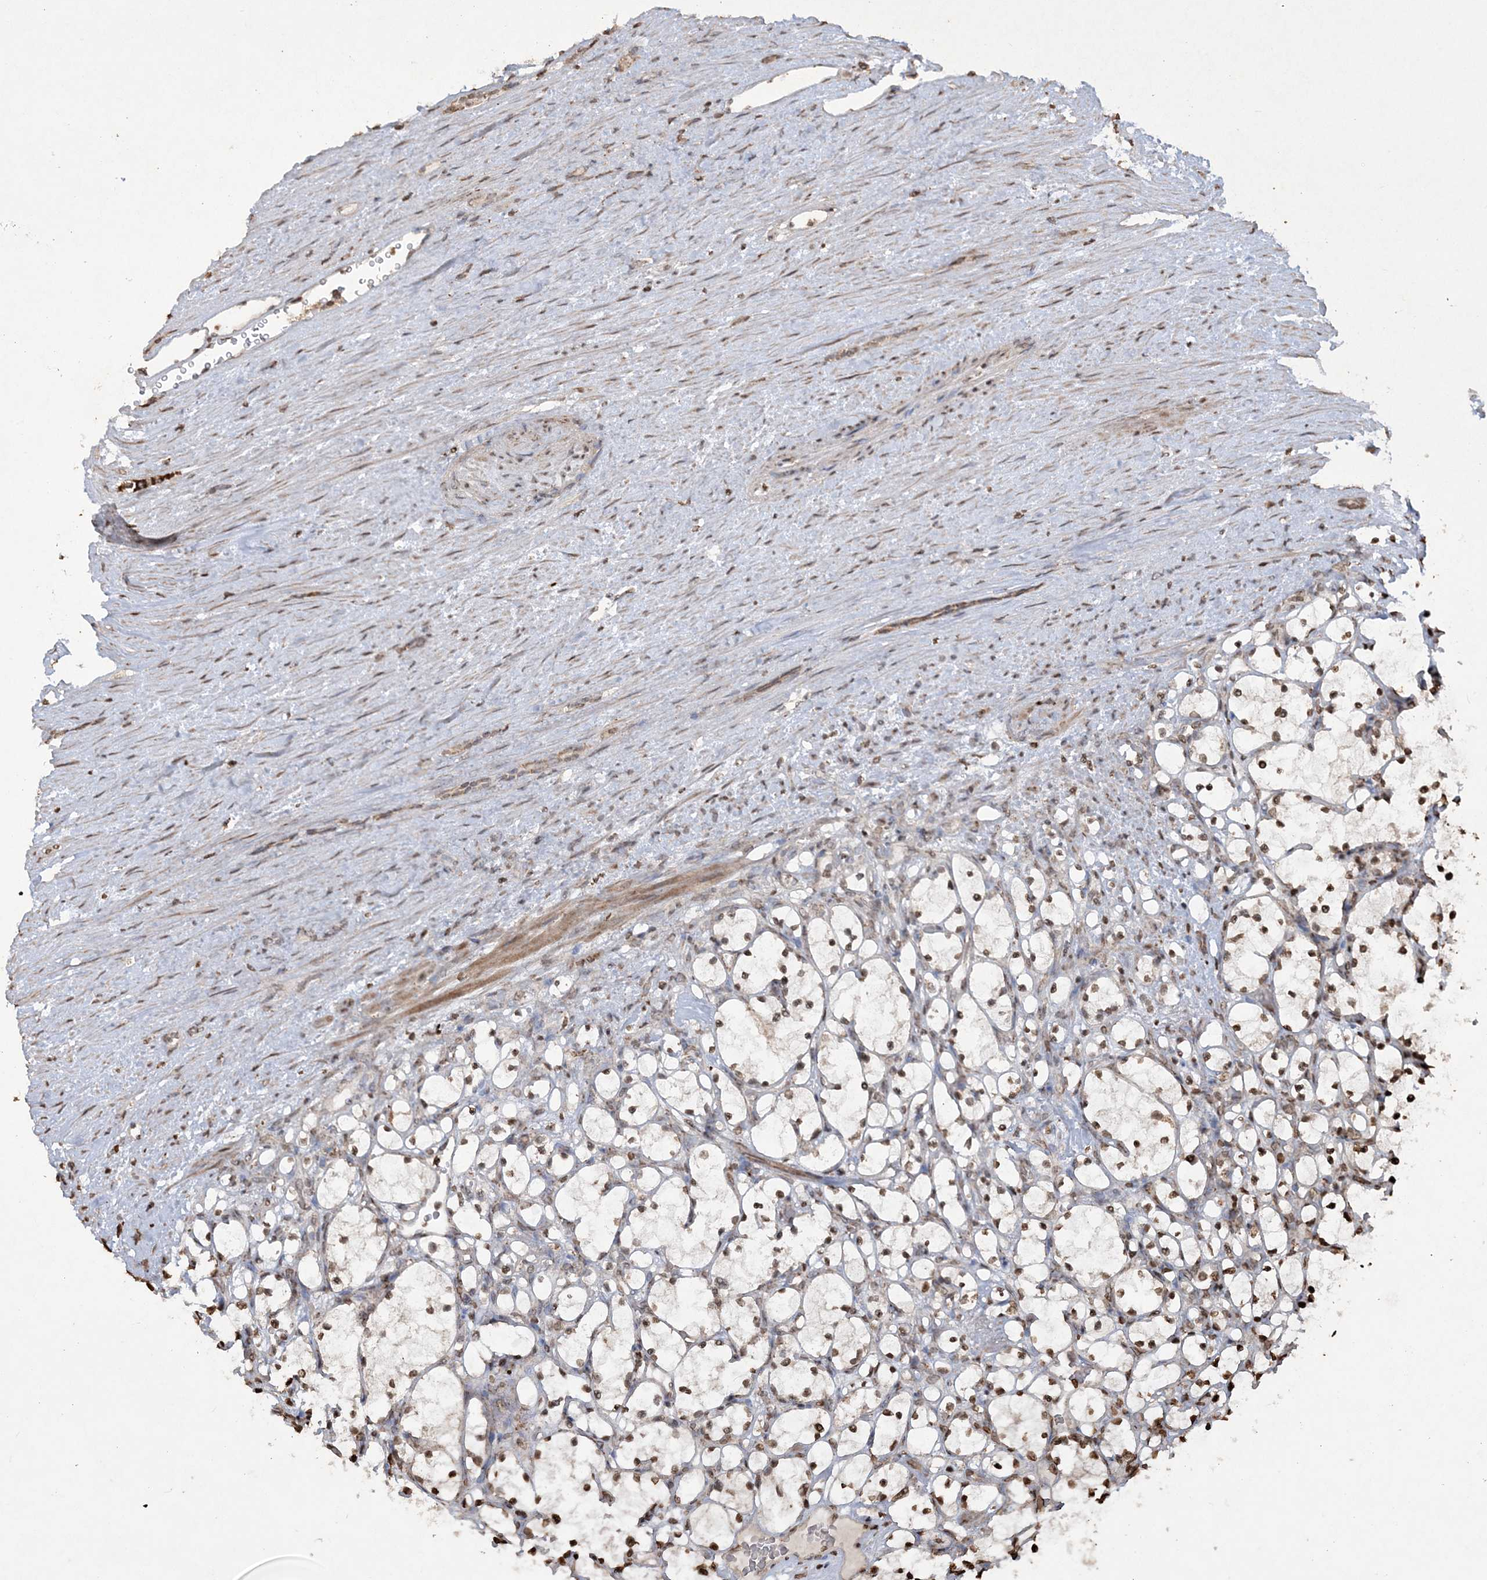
{"staining": {"intensity": "moderate", "quantity": ">75%", "location": "nuclear"}, "tissue": "renal cancer", "cell_type": "Tumor cells", "image_type": "cancer", "snomed": [{"axis": "morphology", "description": "Adenocarcinoma, NOS"}, {"axis": "topography", "description": "Kidney"}], "caption": "Immunohistochemistry (IHC) photomicrograph of neoplastic tissue: human renal adenocarcinoma stained using immunohistochemistry (IHC) exhibits medium levels of moderate protein expression localized specifically in the nuclear of tumor cells, appearing as a nuclear brown color.", "gene": "TTC7A", "patient": {"sex": "female", "age": 69}}